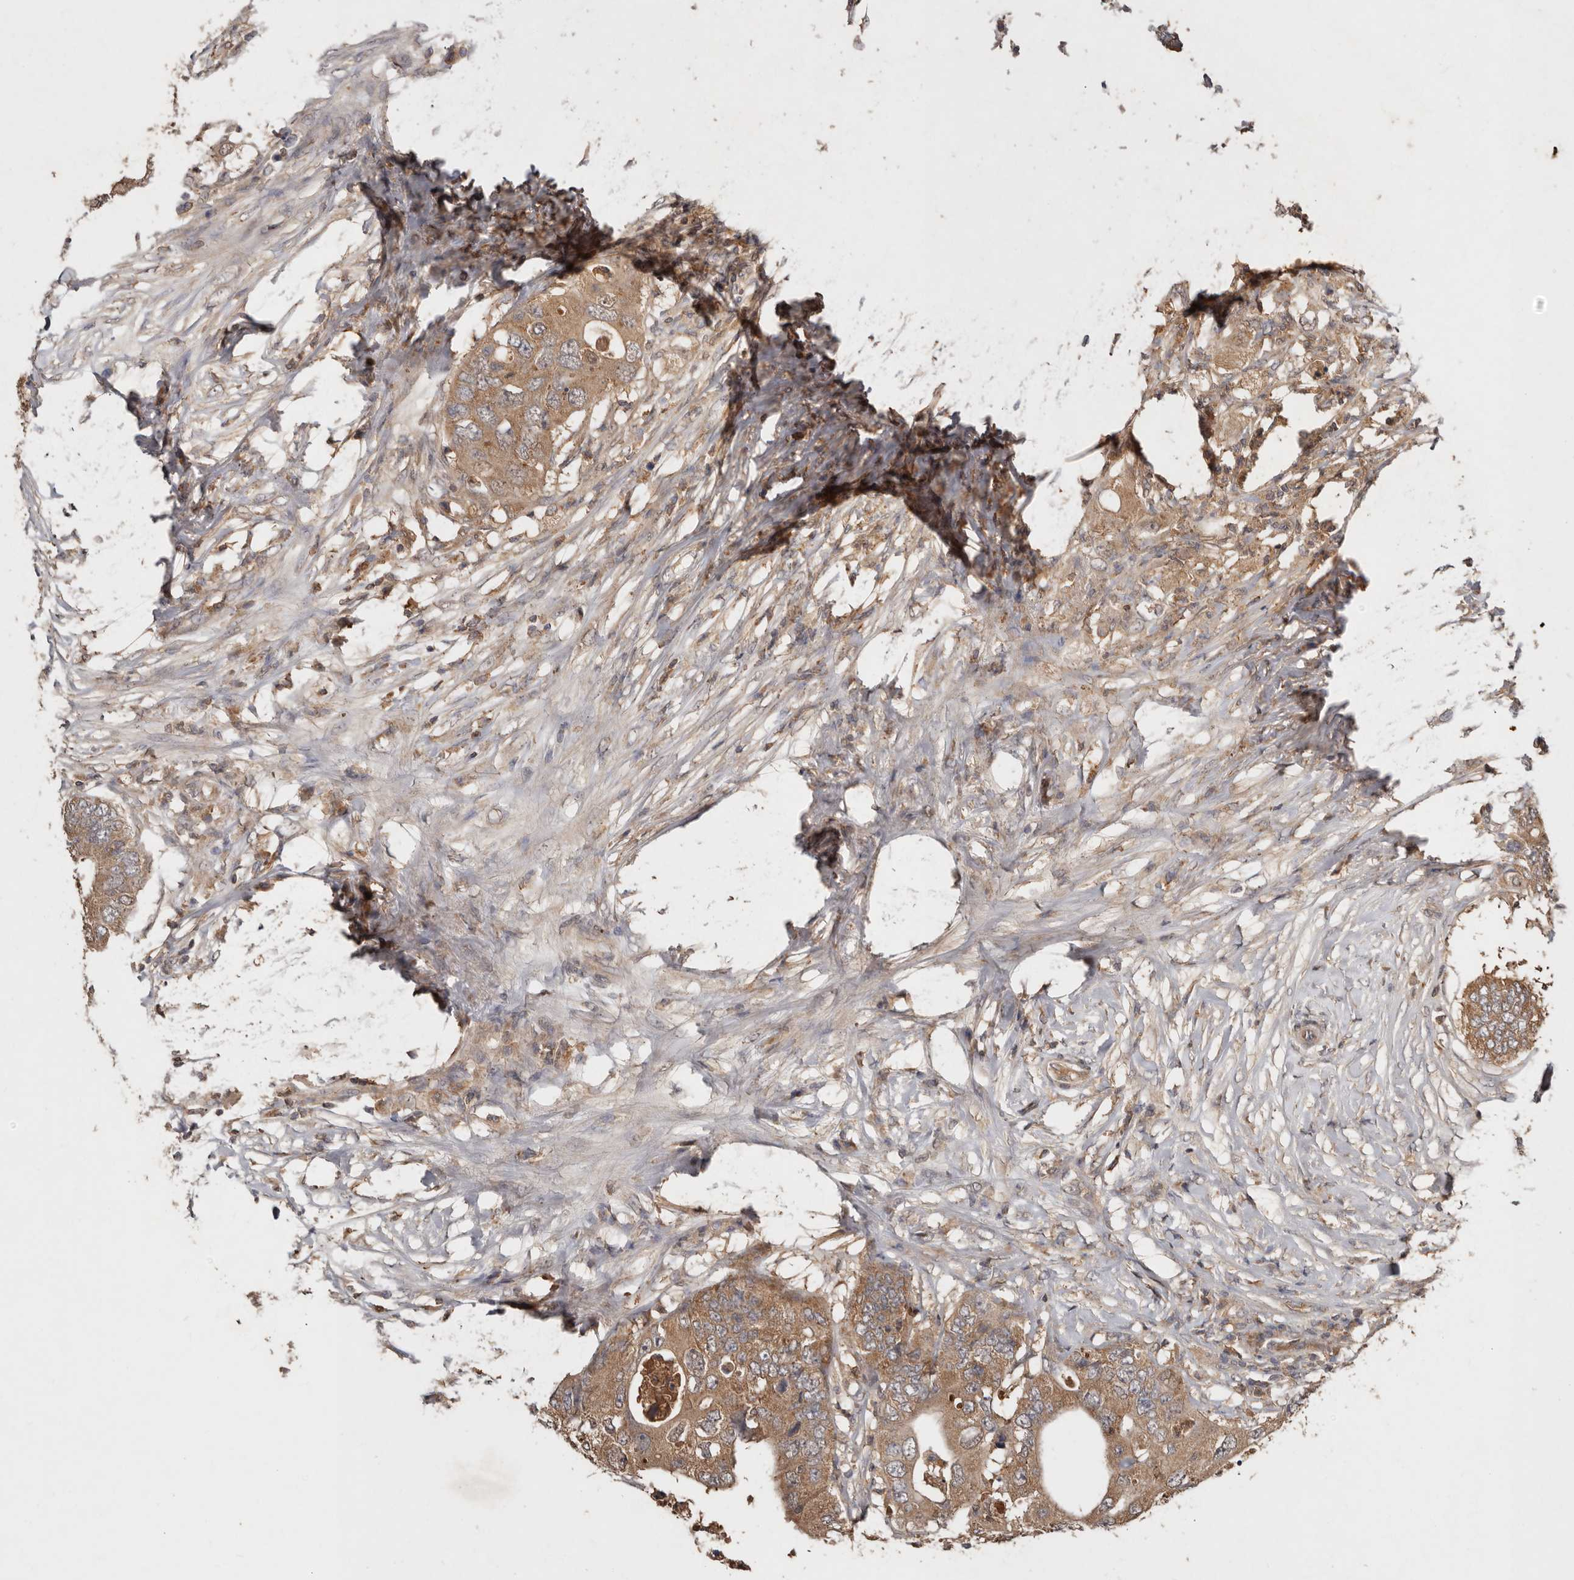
{"staining": {"intensity": "moderate", "quantity": ">75%", "location": "cytoplasmic/membranous"}, "tissue": "colorectal cancer", "cell_type": "Tumor cells", "image_type": "cancer", "snomed": [{"axis": "morphology", "description": "Adenocarcinoma, NOS"}, {"axis": "topography", "description": "Colon"}], "caption": "This image shows IHC staining of colorectal cancer, with medium moderate cytoplasmic/membranous expression in approximately >75% of tumor cells.", "gene": "EDEM1", "patient": {"sex": "male", "age": 71}}